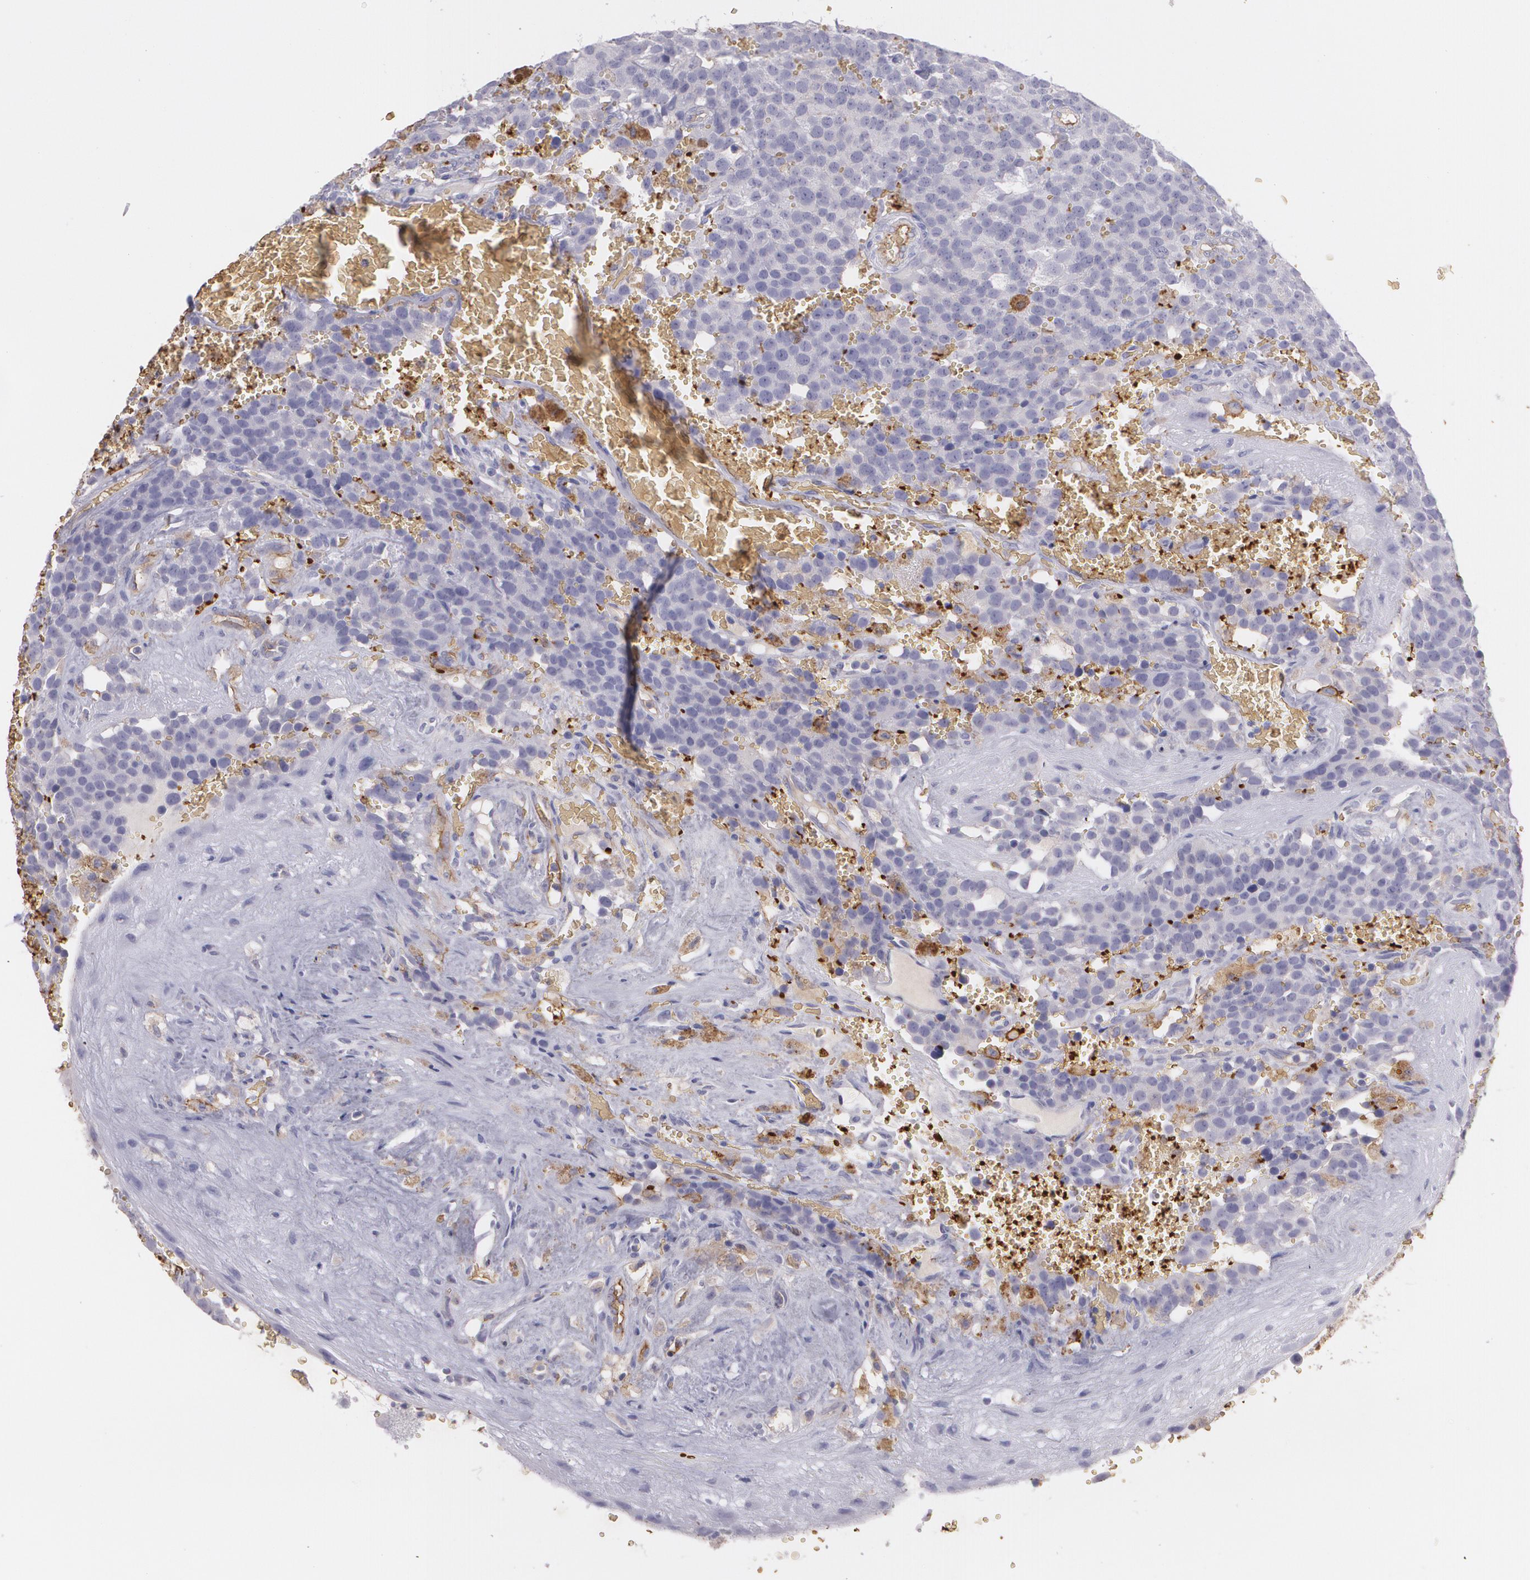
{"staining": {"intensity": "negative", "quantity": "none", "location": "none"}, "tissue": "testis cancer", "cell_type": "Tumor cells", "image_type": "cancer", "snomed": [{"axis": "morphology", "description": "Seminoma, NOS"}, {"axis": "topography", "description": "Testis"}], "caption": "High magnification brightfield microscopy of seminoma (testis) stained with DAB (3,3'-diaminobenzidine) (brown) and counterstained with hematoxylin (blue): tumor cells show no significant positivity.", "gene": "ACE", "patient": {"sex": "male", "age": 71}}